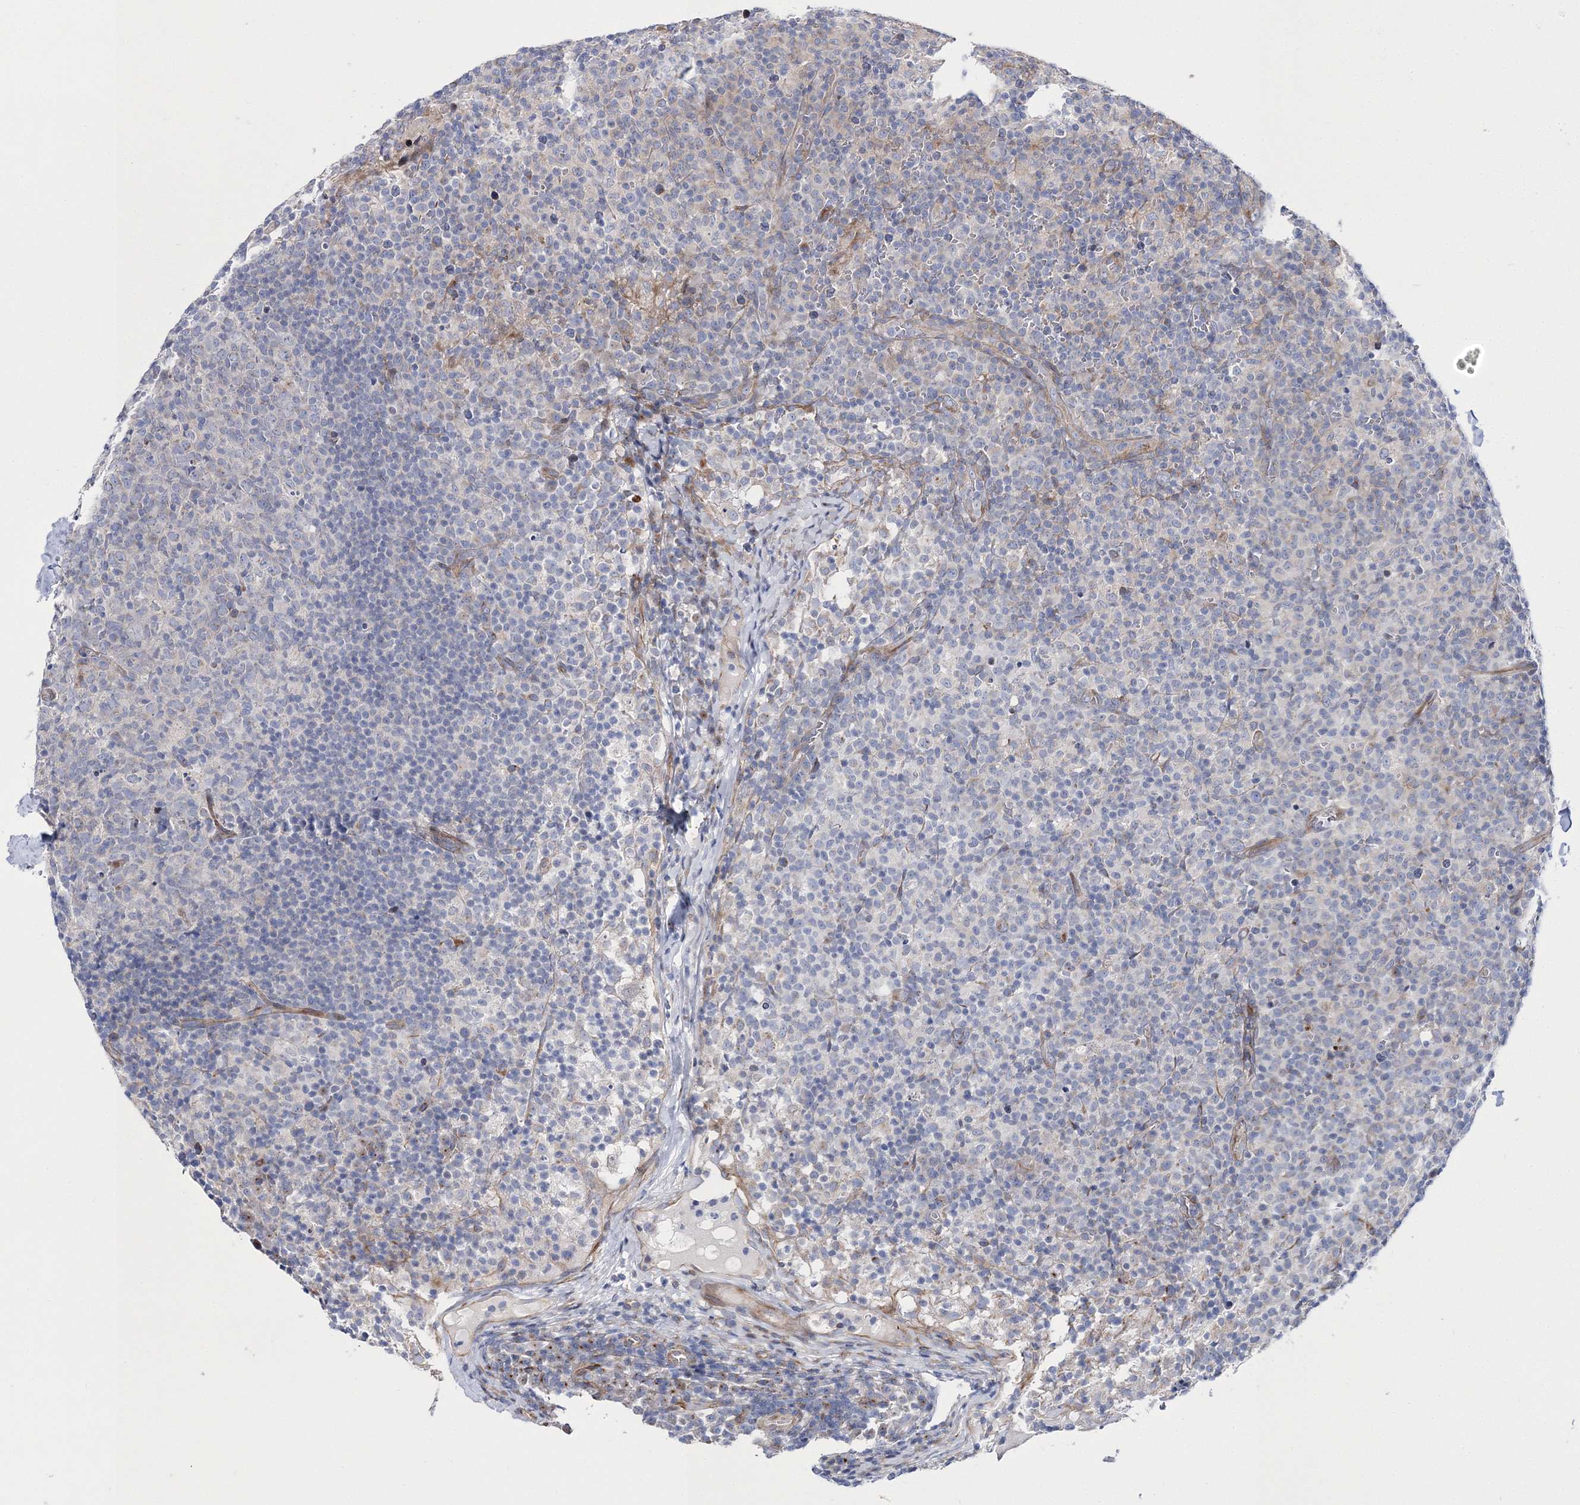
{"staining": {"intensity": "negative", "quantity": "none", "location": "none"}, "tissue": "lymph node", "cell_type": "Germinal center cells", "image_type": "normal", "snomed": [{"axis": "morphology", "description": "Normal tissue, NOS"}, {"axis": "morphology", "description": "Inflammation, NOS"}, {"axis": "topography", "description": "Lymph node"}], "caption": "An image of human lymph node is negative for staining in germinal center cells.", "gene": "ARHGAP32", "patient": {"sex": "male", "age": 55}}